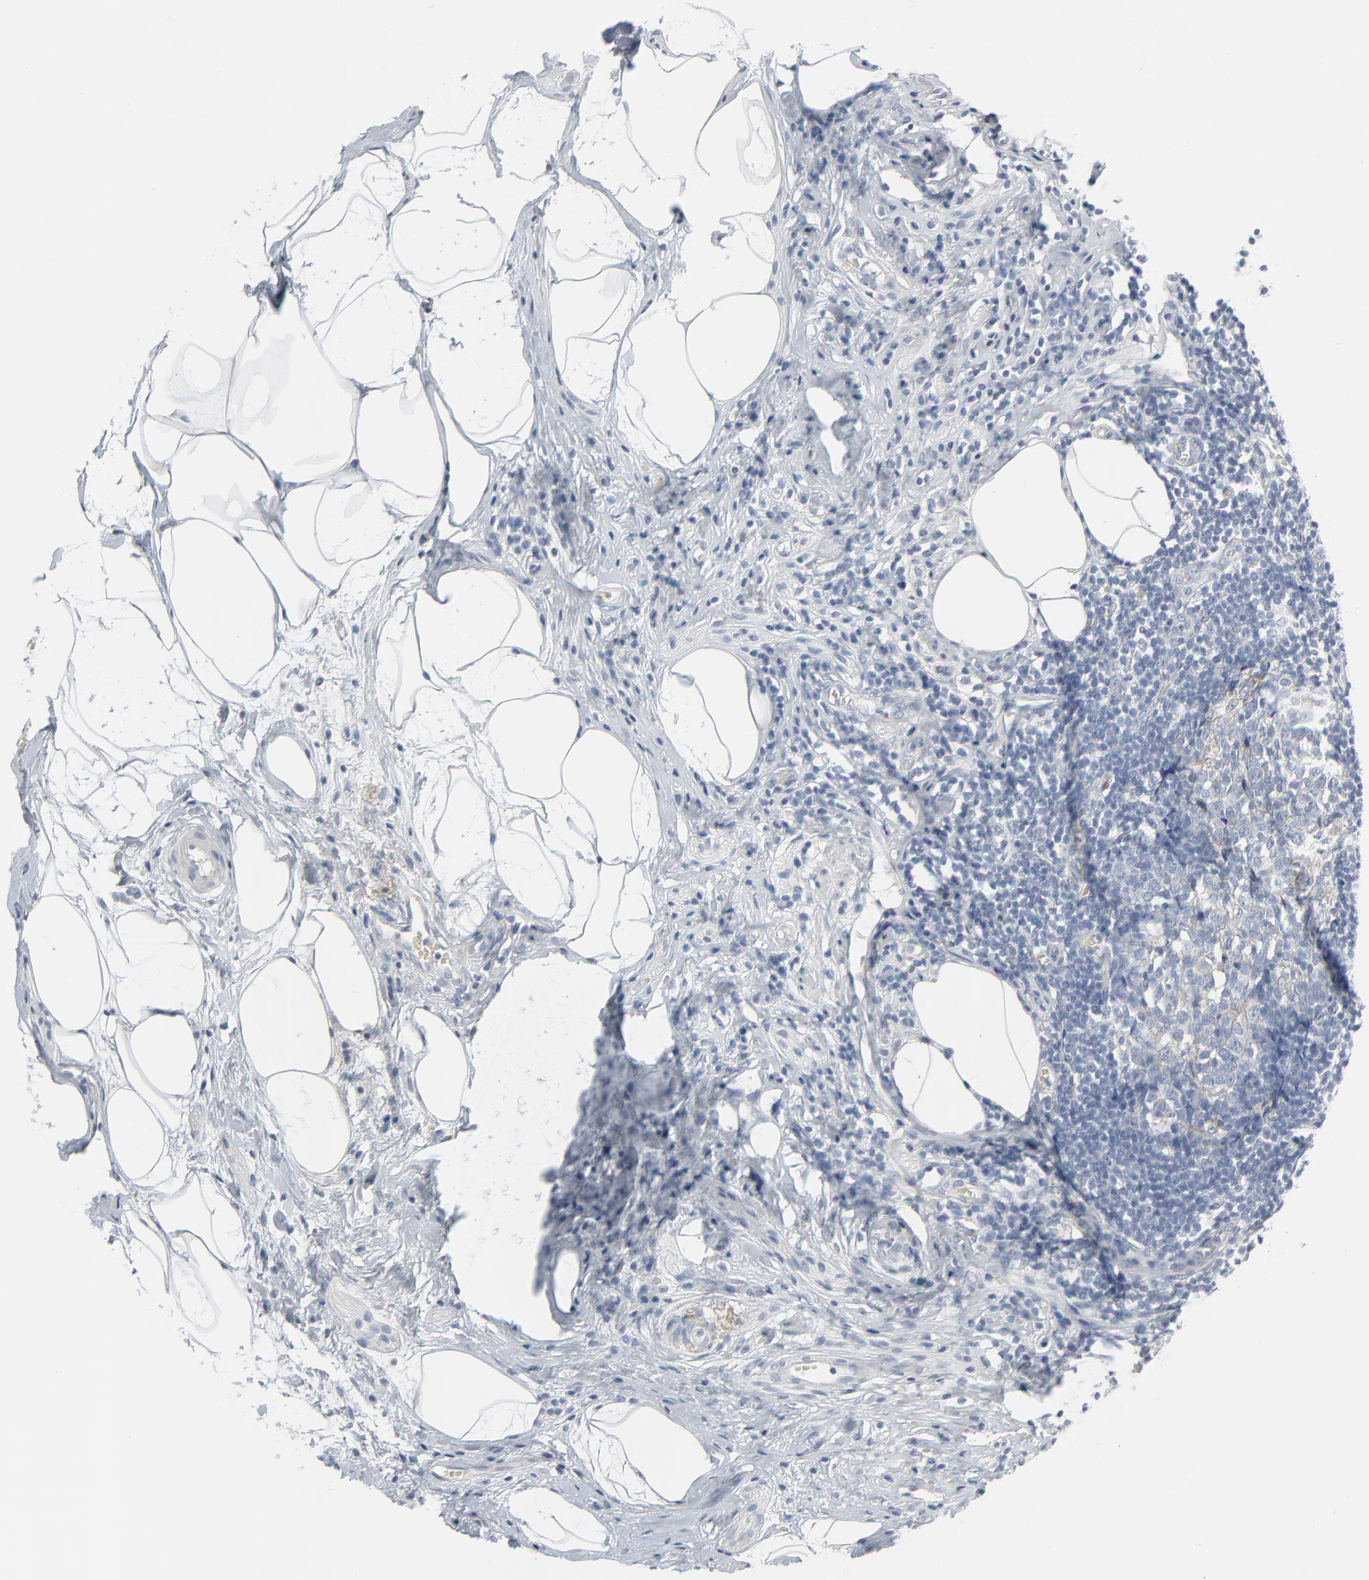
{"staining": {"intensity": "negative", "quantity": "none", "location": "none"}, "tissue": "appendix", "cell_type": "Lymphoid tissue", "image_type": "normal", "snomed": [{"axis": "morphology", "description": "Normal tissue, NOS"}, {"axis": "topography", "description": "Appendix"}], "caption": "Image shows no protein positivity in lymphoid tissue of unremarkable appendix.", "gene": "MITF", "patient": {"sex": "female", "age": 66}}